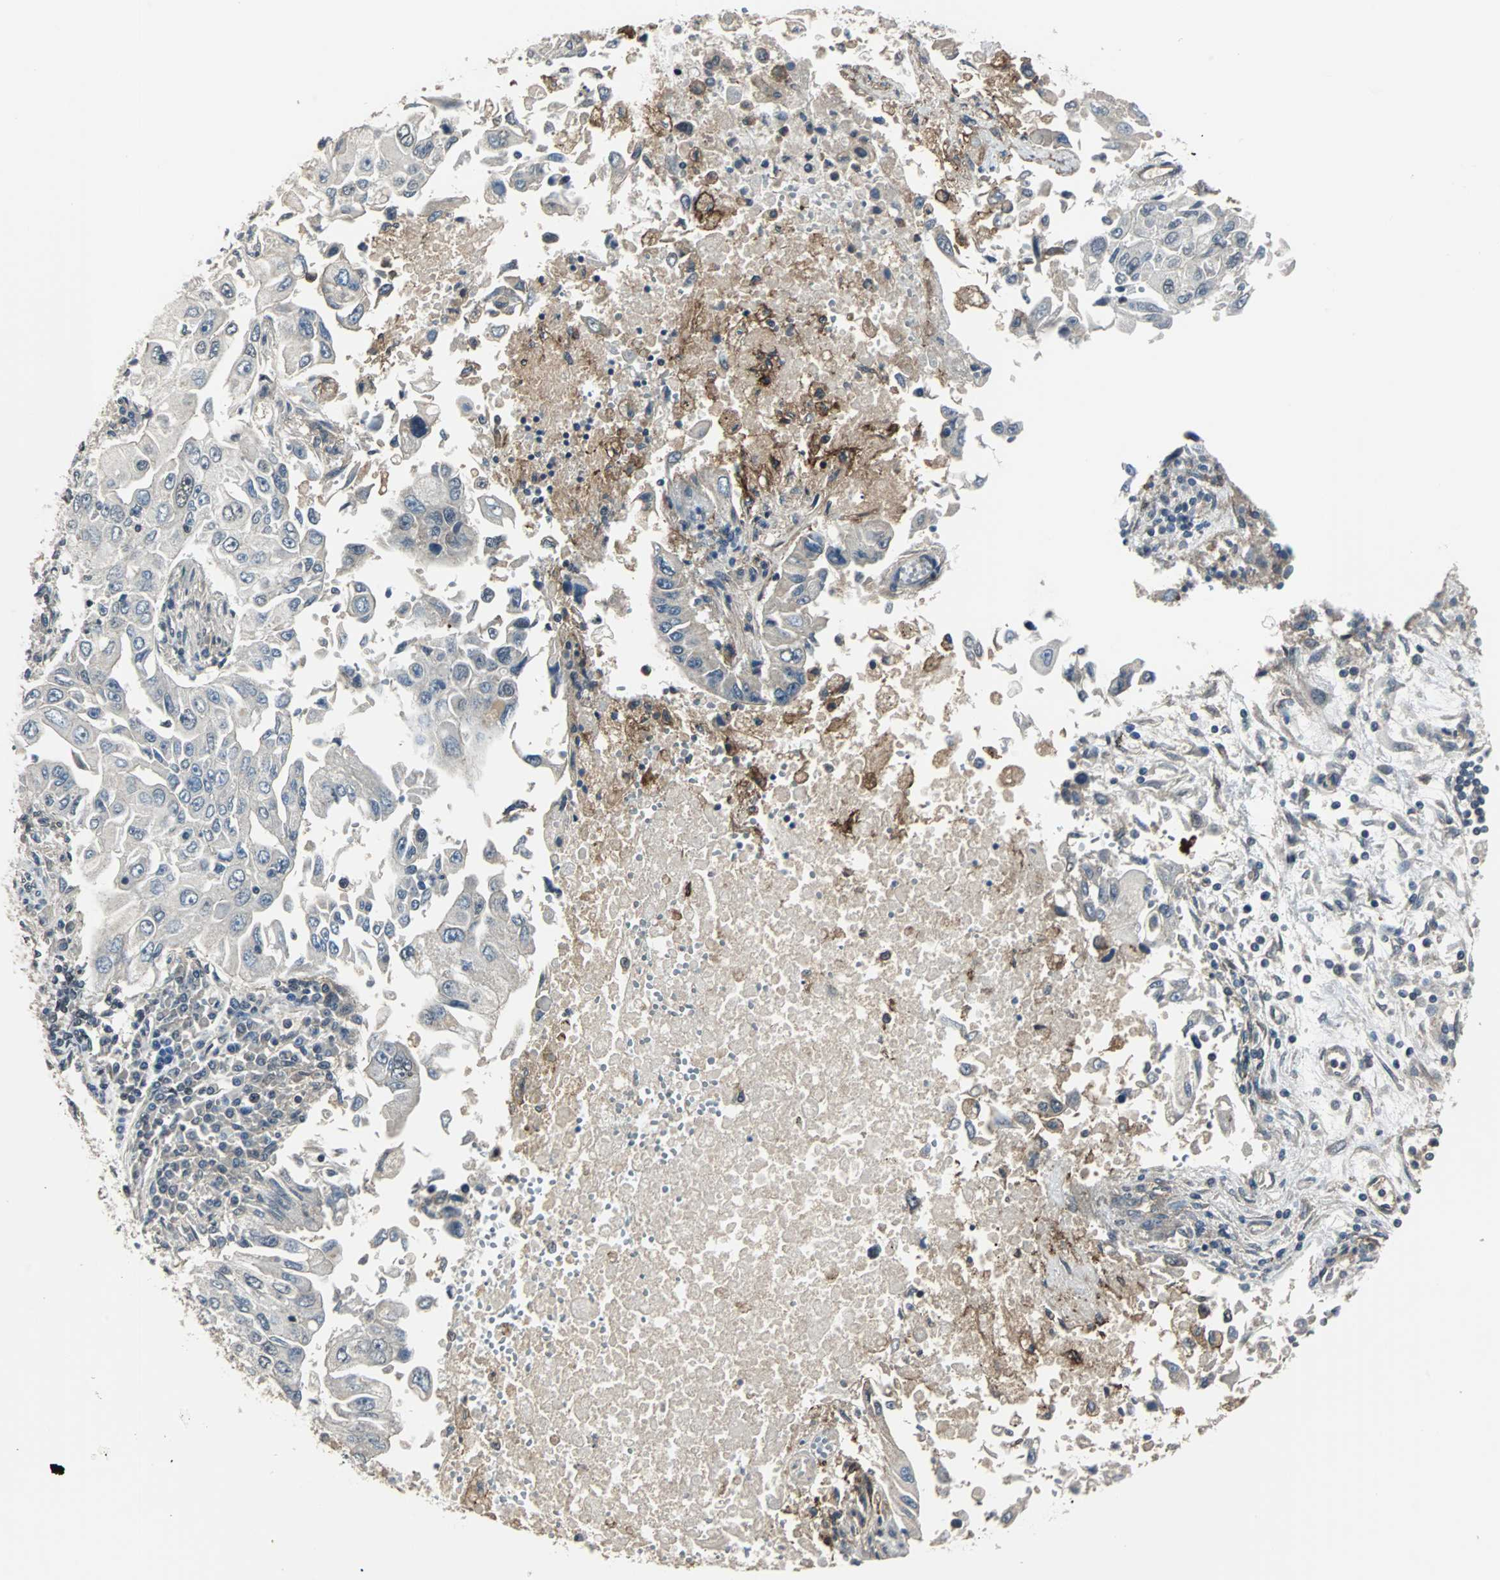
{"staining": {"intensity": "negative", "quantity": "none", "location": "none"}, "tissue": "lung cancer", "cell_type": "Tumor cells", "image_type": "cancer", "snomed": [{"axis": "morphology", "description": "Adenocarcinoma, NOS"}, {"axis": "topography", "description": "Lung"}], "caption": "Image shows no significant protein expression in tumor cells of lung cancer. (DAB immunohistochemistry with hematoxylin counter stain).", "gene": "MKX", "patient": {"sex": "male", "age": 84}}